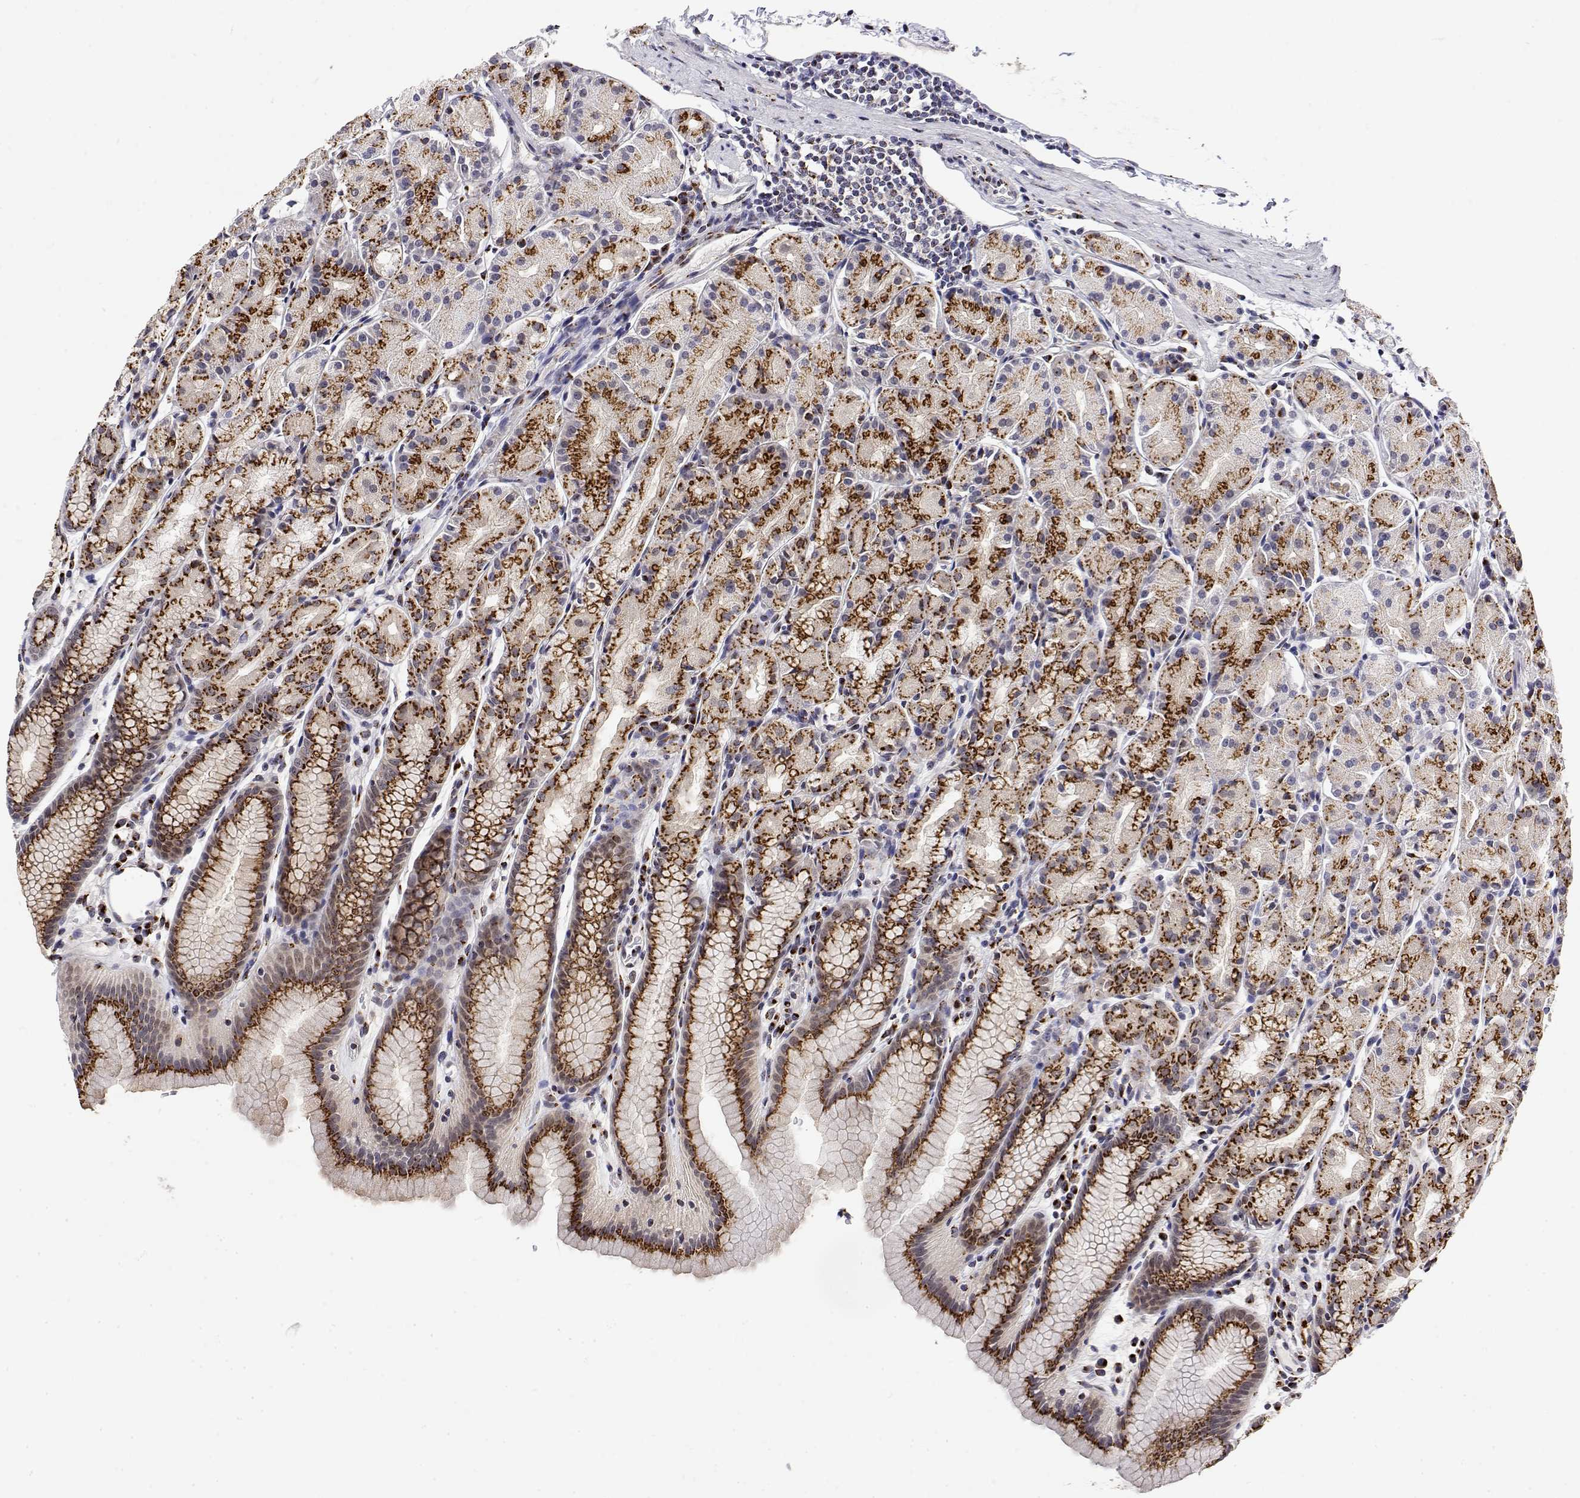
{"staining": {"intensity": "strong", "quantity": ">75%", "location": "cytoplasmic/membranous"}, "tissue": "stomach", "cell_type": "Glandular cells", "image_type": "normal", "snomed": [{"axis": "morphology", "description": "Normal tissue, NOS"}, {"axis": "topography", "description": "Stomach, upper"}], "caption": "Glandular cells exhibit strong cytoplasmic/membranous staining in about >75% of cells in unremarkable stomach.", "gene": "YIPF3", "patient": {"sex": "male", "age": 47}}